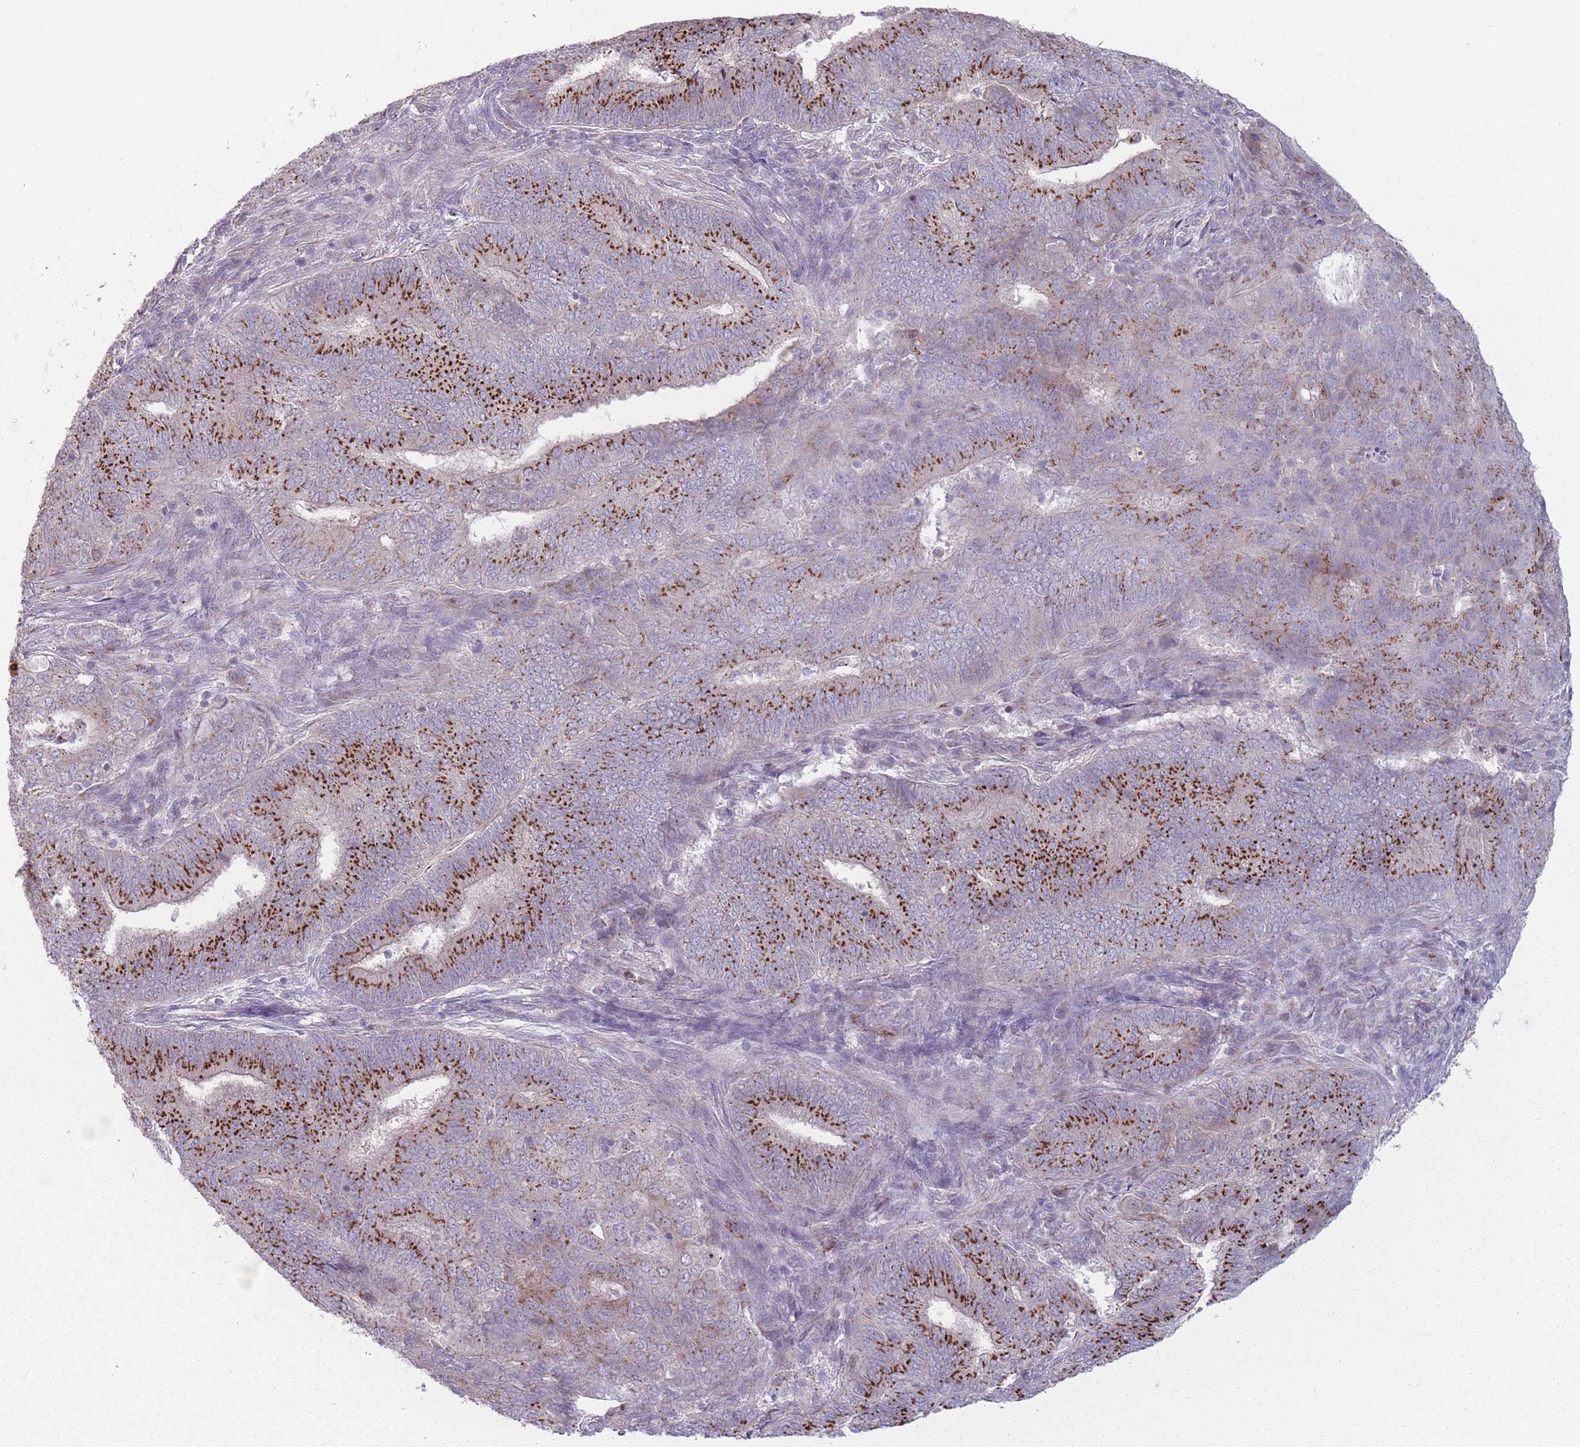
{"staining": {"intensity": "strong", "quantity": "25%-75%", "location": "cytoplasmic/membranous"}, "tissue": "endometrial cancer", "cell_type": "Tumor cells", "image_type": "cancer", "snomed": [{"axis": "morphology", "description": "Adenocarcinoma, NOS"}, {"axis": "topography", "description": "Endometrium"}], "caption": "Protein expression analysis of endometrial cancer (adenocarcinoma) exhibits strong cytoplasmic/membranous staining in about 25%-75% of tumor cells.", "gene": "AKAIN1", "patient": {"sex": "female", "age": 62}}